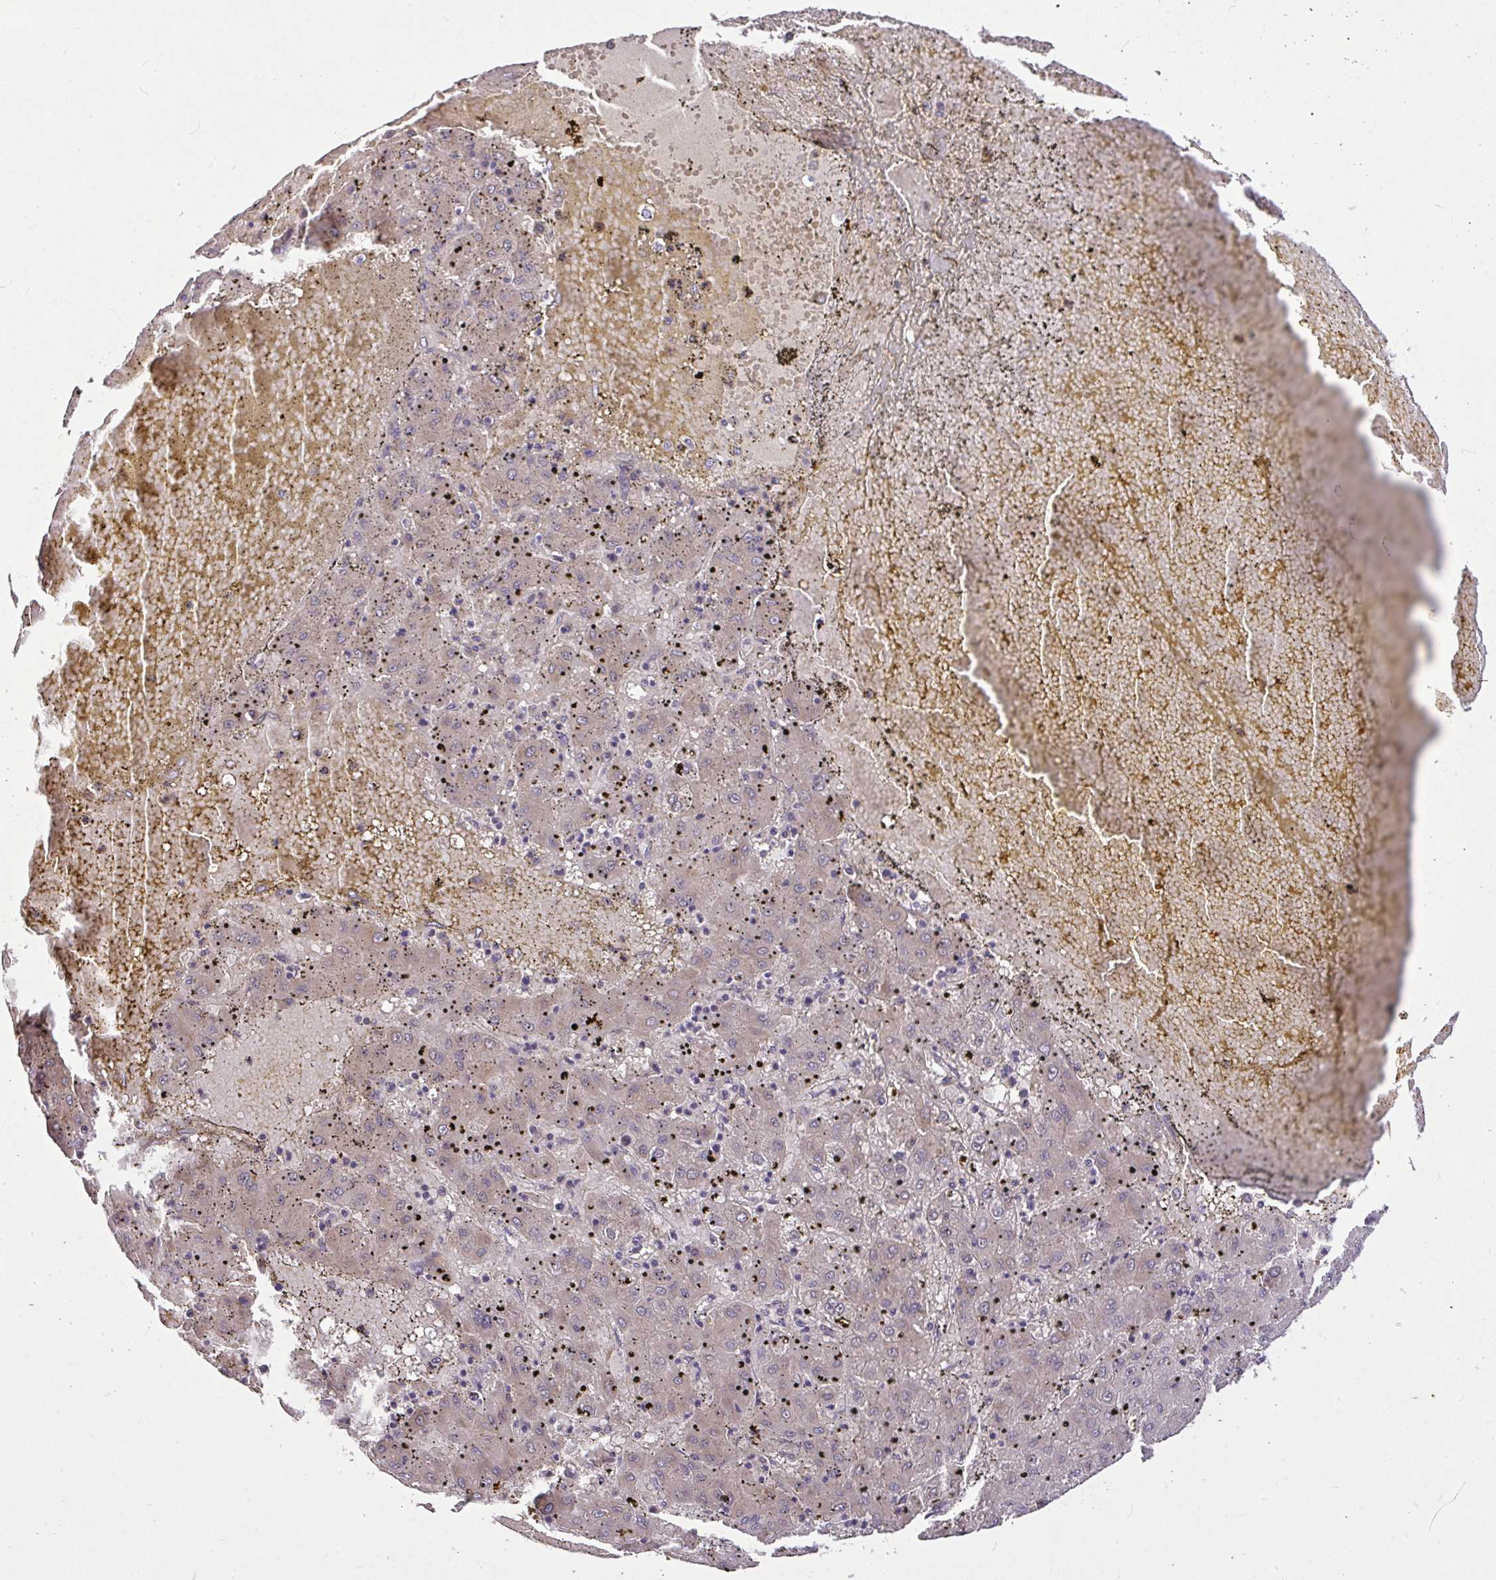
{"staining": {"intensity": "negative", "quantity": "none", "location": "none"}, "tissue": "liver cancer", "cell_type": "Tumor cells", "image_type": "cancer", "snomed": [{"axis": "morphology", "description": "Carcinoma, Hepatocellular, NOS"}, {"axis": "topography", "description": "Liver"}], "caption": "High magnification brightfield microscopy of liver cancer (hepatocellular carcinoma) stained with DAB (brown) and counterstained with hematoxylin (blue): tumor cells show no significant staining. (Immunohistochemistry (ihc), brightfield microscopy, high magnification).", "gene": "MOCS1", "patient": {"sex": "male", "age": 72}}